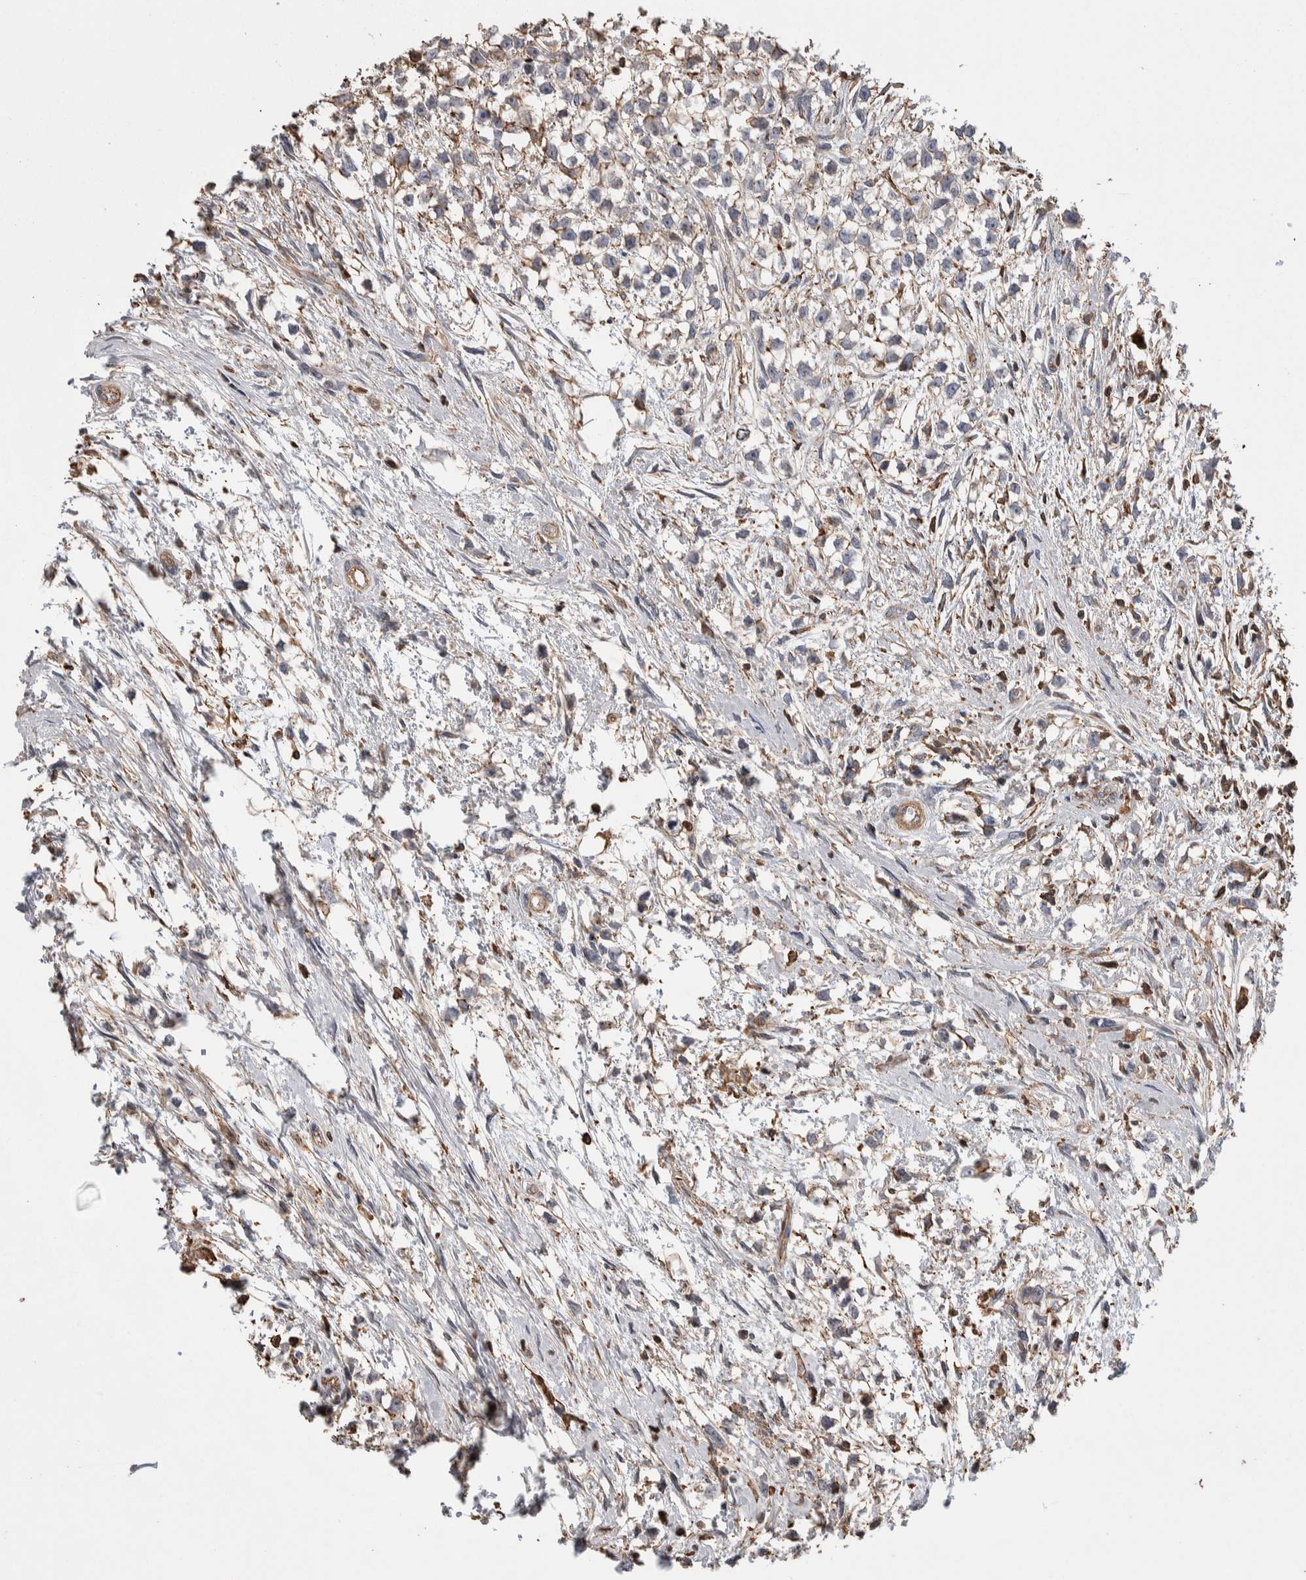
{"staining": {"intensity": "weak", "quantity": "<25%", "location": "cytoplasmic/membranous"}, "tissue": "testis cancer", "cell_type": "Tumor cells", "image_type": "cancer", "snomed": [{"axis": "morphology", "description": "Seminoma, NOS"}, {"axis": "morphology", "description": "Carcinoma, Embryonal, NOS"}, {"axis": "topography", "description": "Testis"}], "caption": "IHC of testis cancer displays no positivity in tumor cells.", "gene": "ENPP2", "patient": {"sex": "male", "age": 51}}